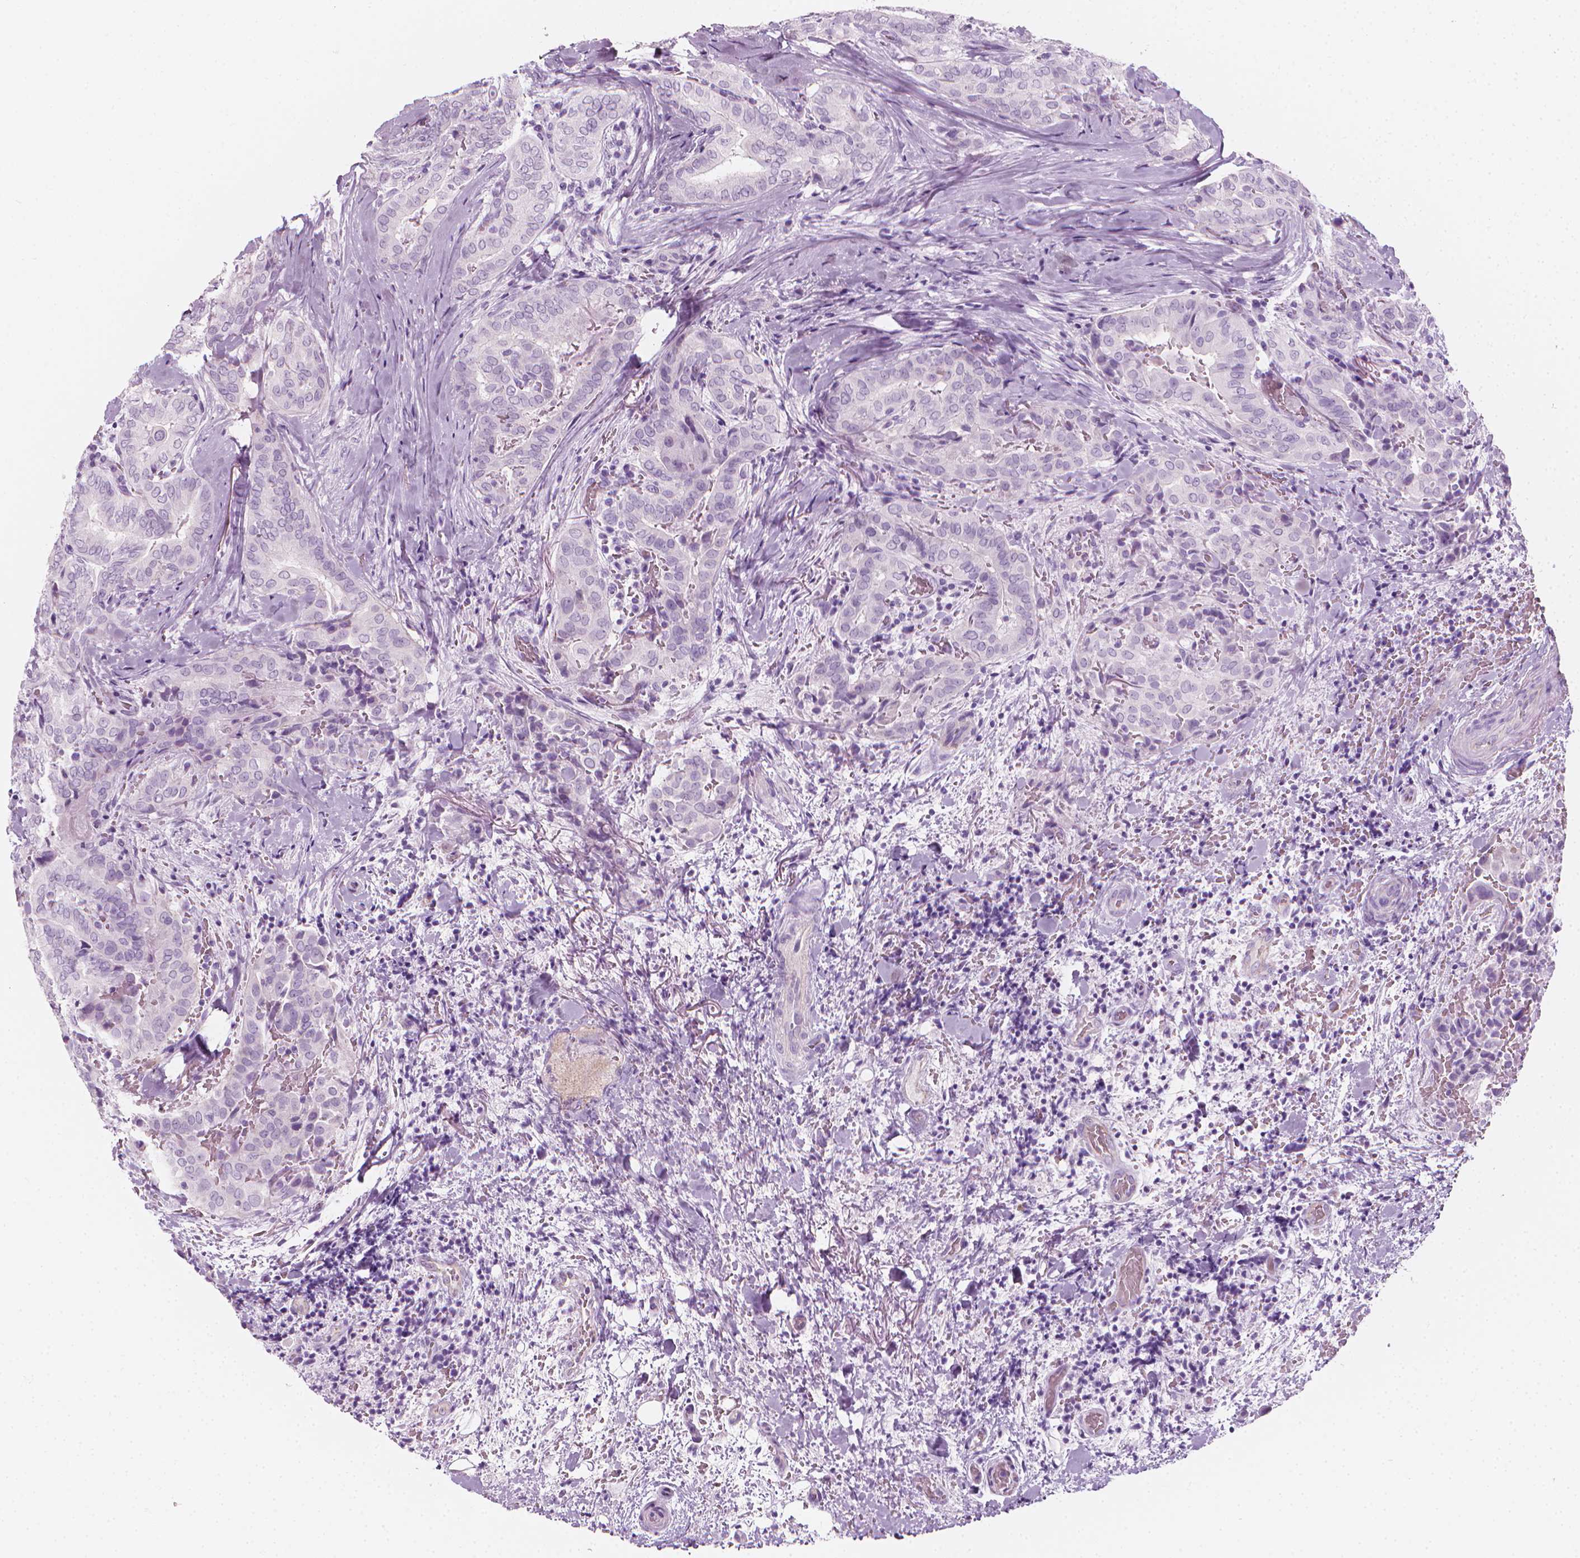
{"staining": {"intensity": "negative", "quantity": "none", "location": "none"}, "tissue": "thyroid cancer", "cell_type": "Tumor cells", "image_type": "cancer", "snomed": [{"axis": "morphology", "description": "Papillary adenocarcinoma, NOS"}, {"axis": "topography", "description": "Thyroid gland"}], "caption": "This photomicrograph is of thyroid papillary adenocarcinoma stained with immunohistochemistry (IHC) to label a protein in brown with the nuclei are counter-stained blue. There is no positivity in tumor cells.", "gene": "SCG3", "patient": {"sex": "female", "age": 61}}